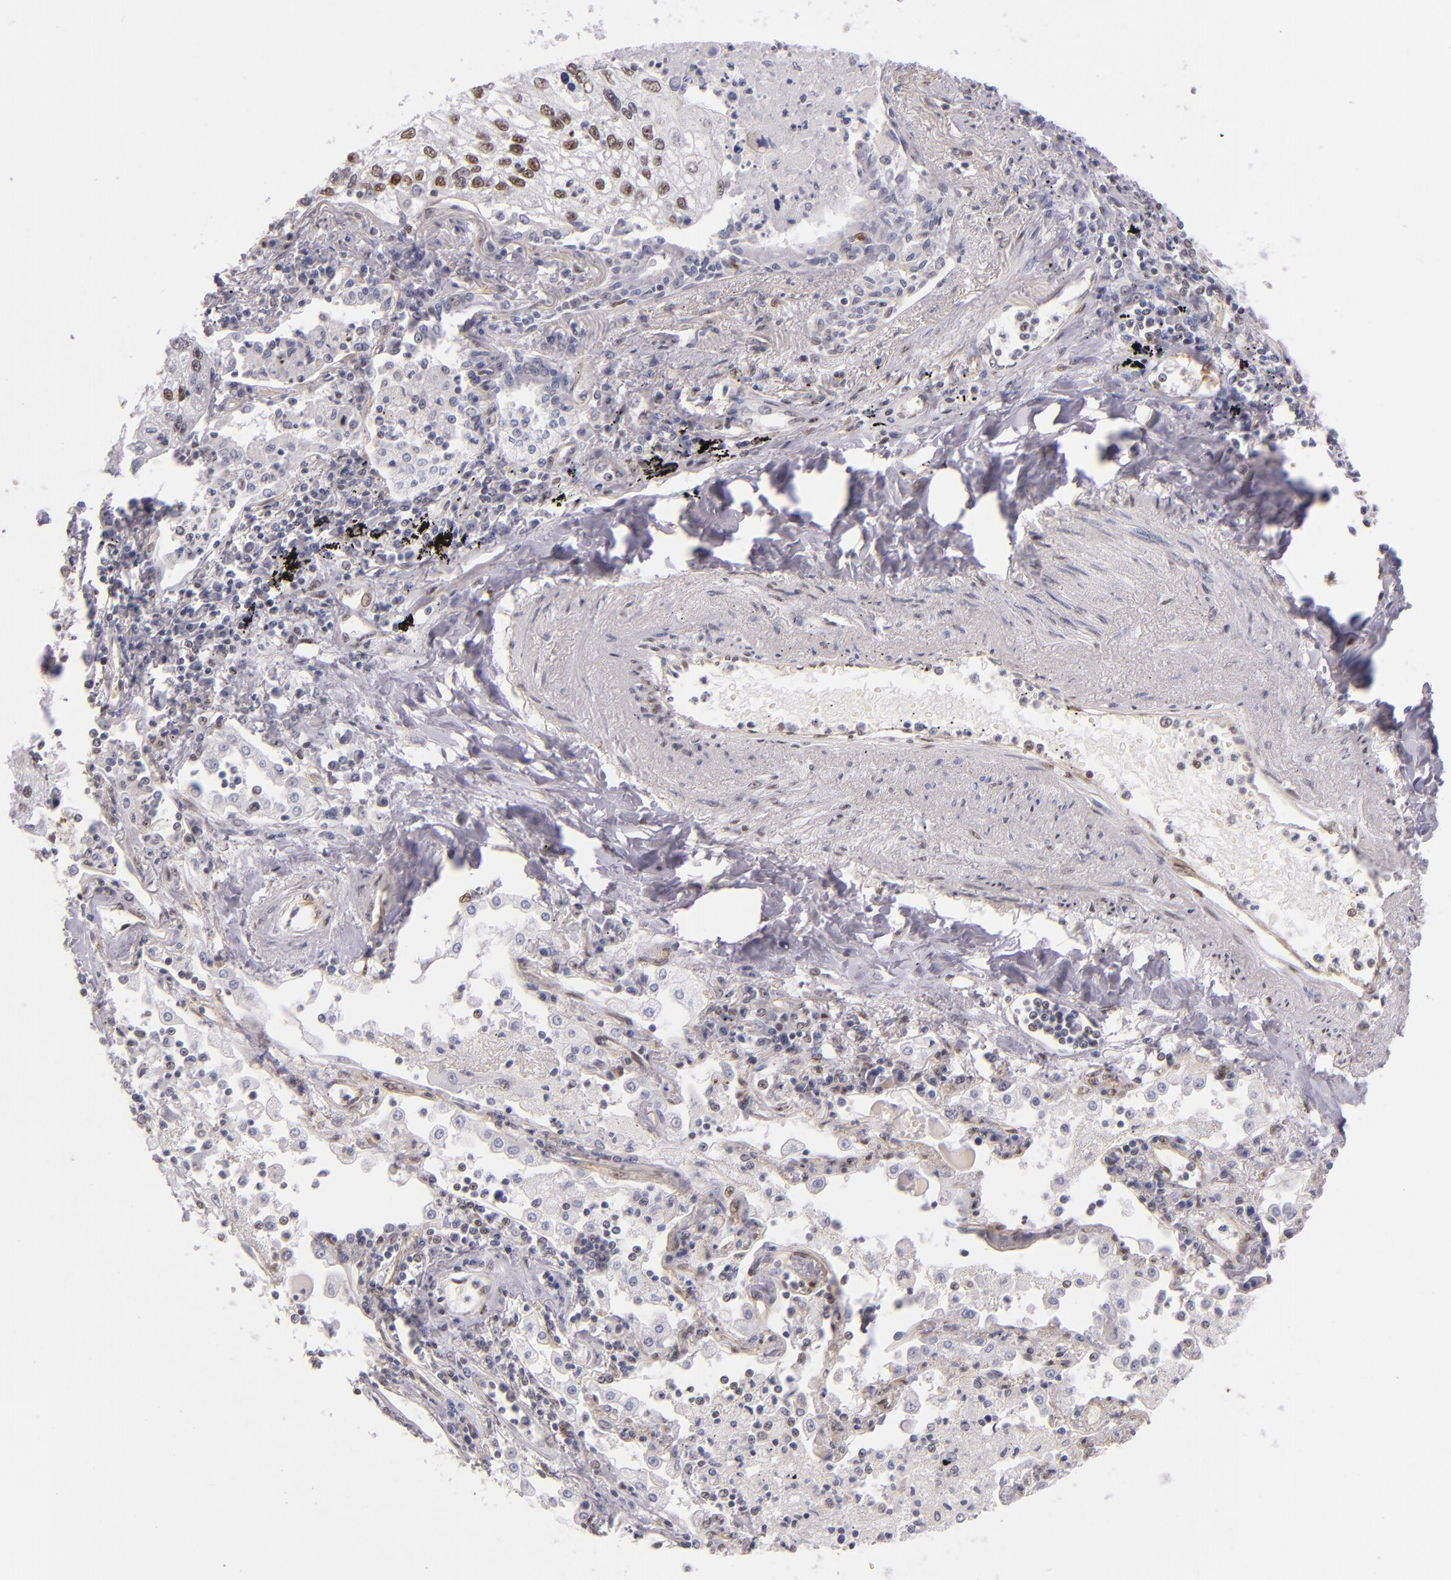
{"staining": {"intensity": "moderate", "quantity": "25%-75%", "location": "nuclear"}, "tissue": "lung cancer", "cell_type": "Tumor cells", "image_type": "cancer", "snomed": [{"axis": "morphology", "description": "Squamous cell carcinoma, NOS"}, {"axis": "topography", "description": "Lung"}], "caption": "Immunohistochemical staining of human lung cancer (squamous cell carcinoma) exhibits moderate nuclear protein staining in approximately 25%-75% of tumor cells.", "gene": "NCOR2", "patient": {"sex": "male", "age": 75}}